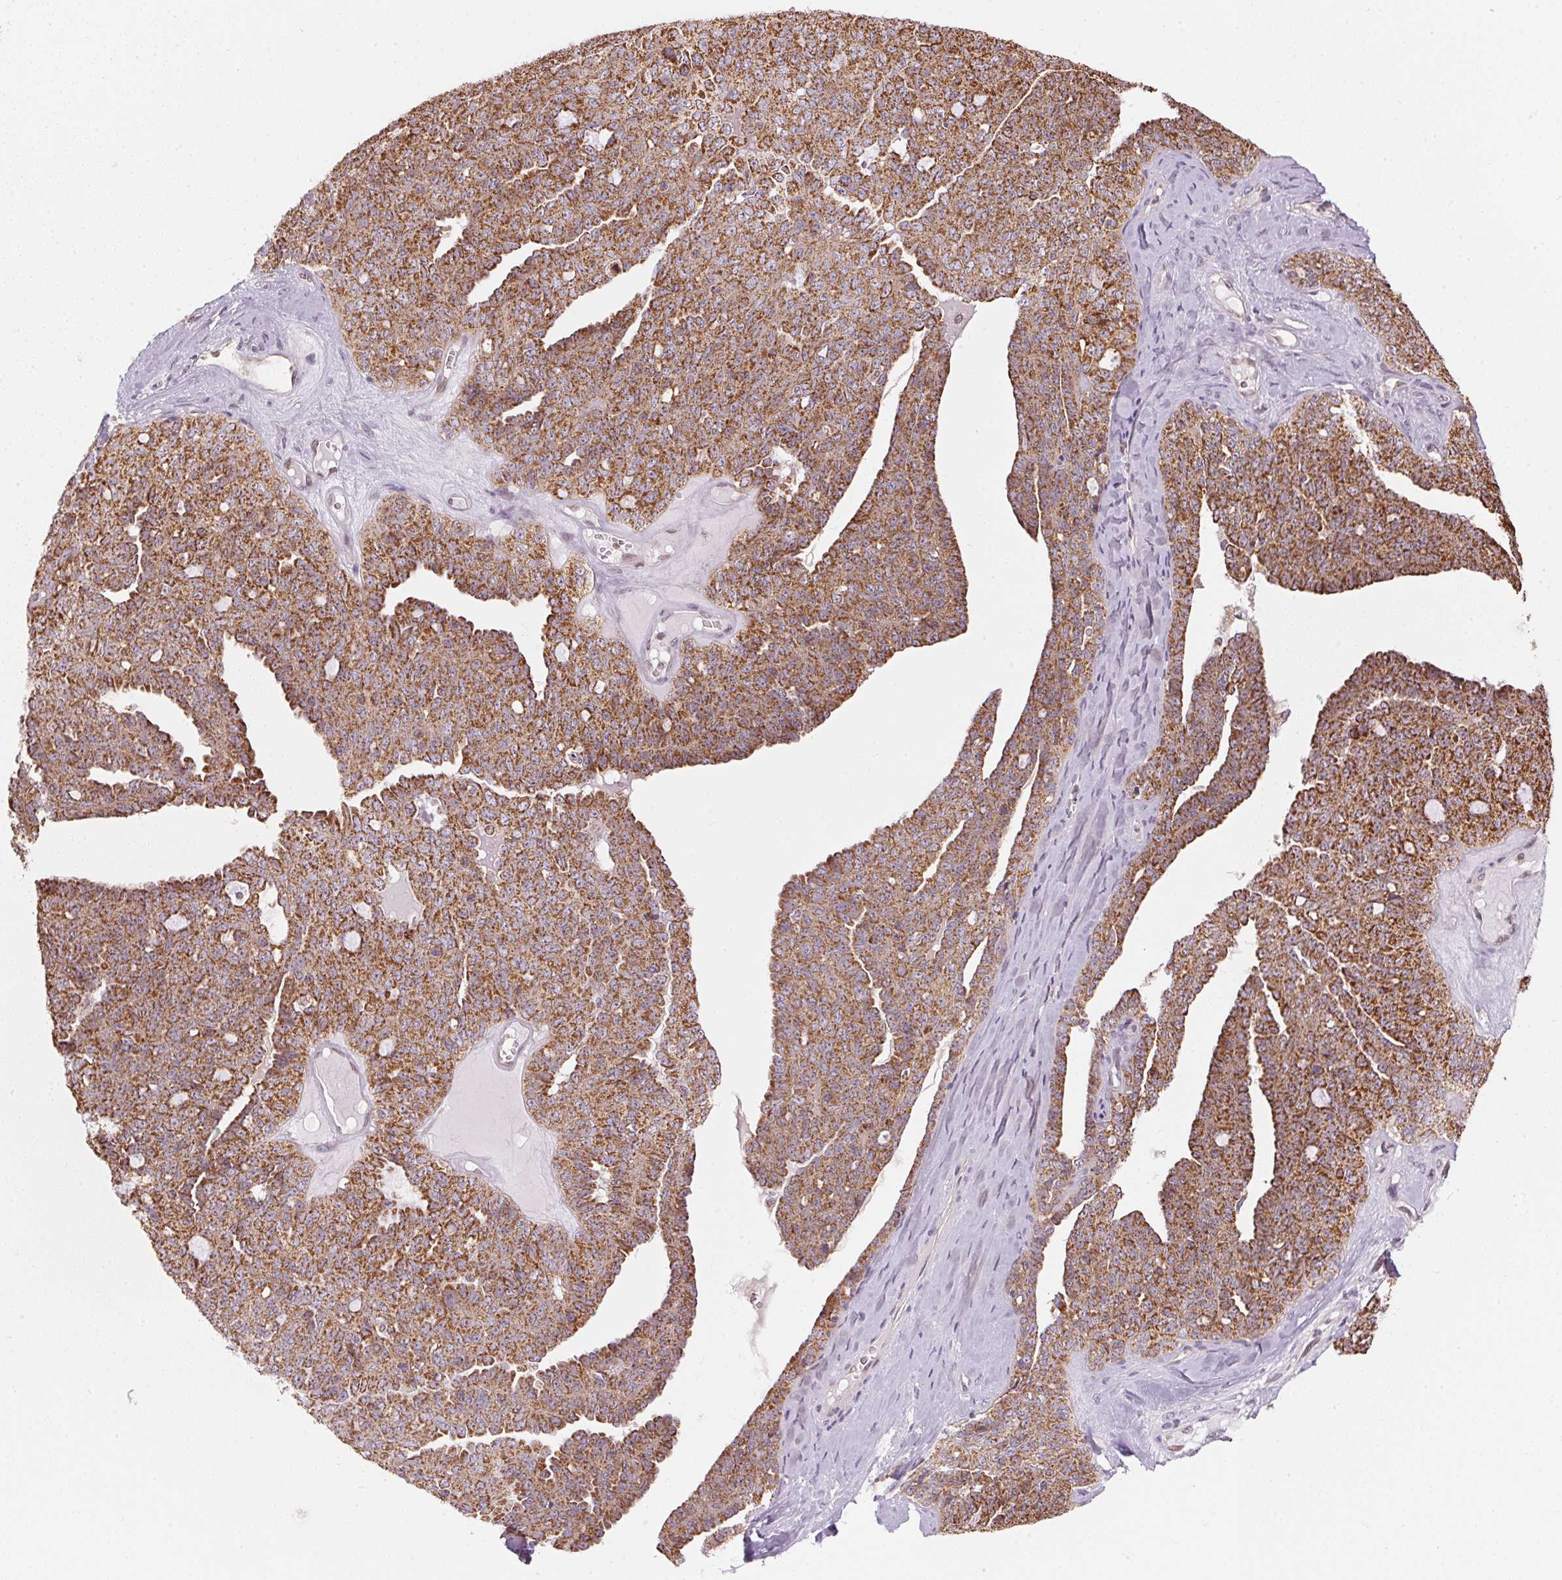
{"staining": {"intensity": "moderate", "quantity": ">75%", "location": "cytoplasmic/membranous"}, "tissue": "ovarian cancer", "cell_type": "Tumor cells", "image_type": "cancer", "snomed": [{"axis": "morphology", "description": "Cystadenocarcinoma, serous, NOS"}, {"axis": "topography", "description": "Ovary"}], "caption": "This is a micrograph of immunohistochemistry (IHC) staining of ovarian cancer (serous cystadenocarcinoma), which shows moderate staining in the cytoplasmic/membranous of tumor cells.", "gene": "SC5D", "patient": {"sex": "female", "age": 71}}